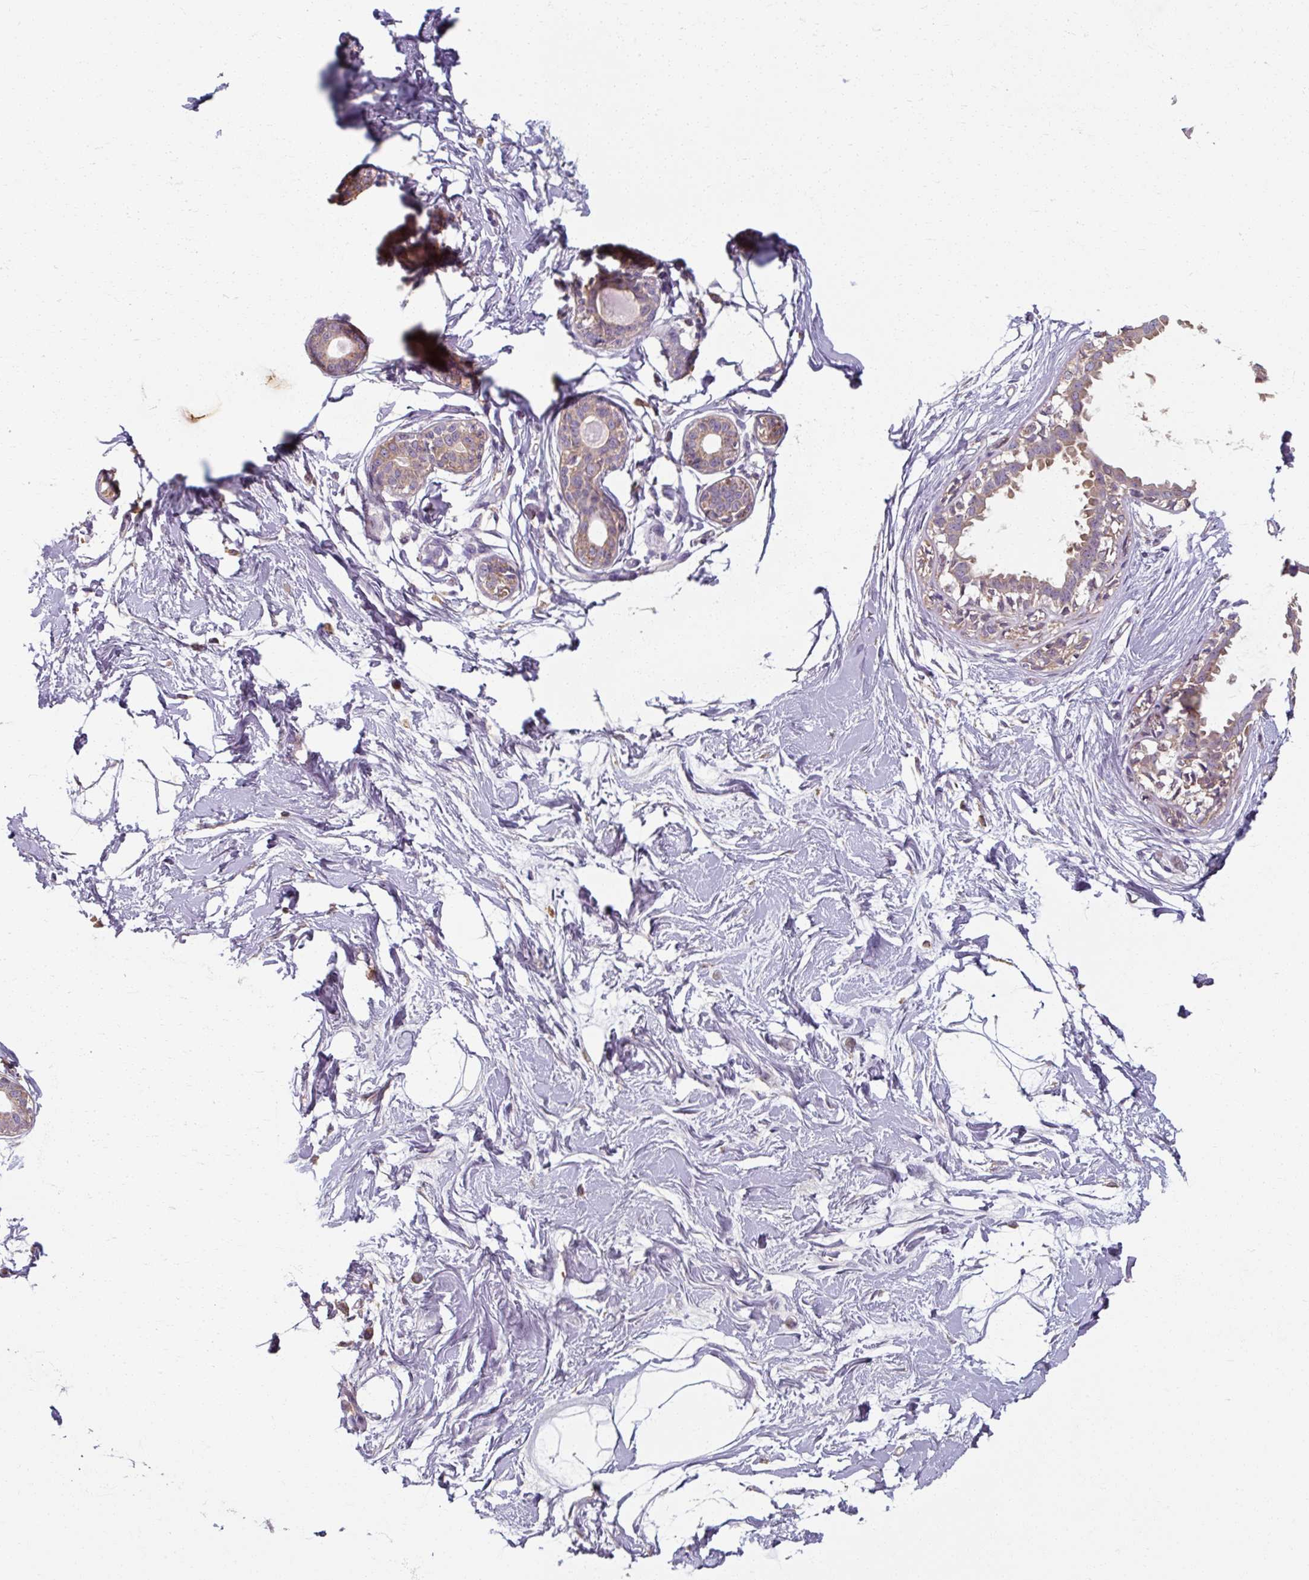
{"staining": {"intensity": "negative", "quantity": "none", "location": "none"}, "tissue": "breast", "cell_type": "Adipocytes", "image_type": "normal", "snomed": [{"axis": "morphology", "description": "Normal tissue, NOS"}, {"axis": "topography", "description": "Breast"}], "caption": "A high-resolution micrograph shows immunohistochemistry staining of benign breast, which exhibits no significant expression in adipocytes.", "gene": "TSEN54", "patient": {"sex": "female", "age": 45}}